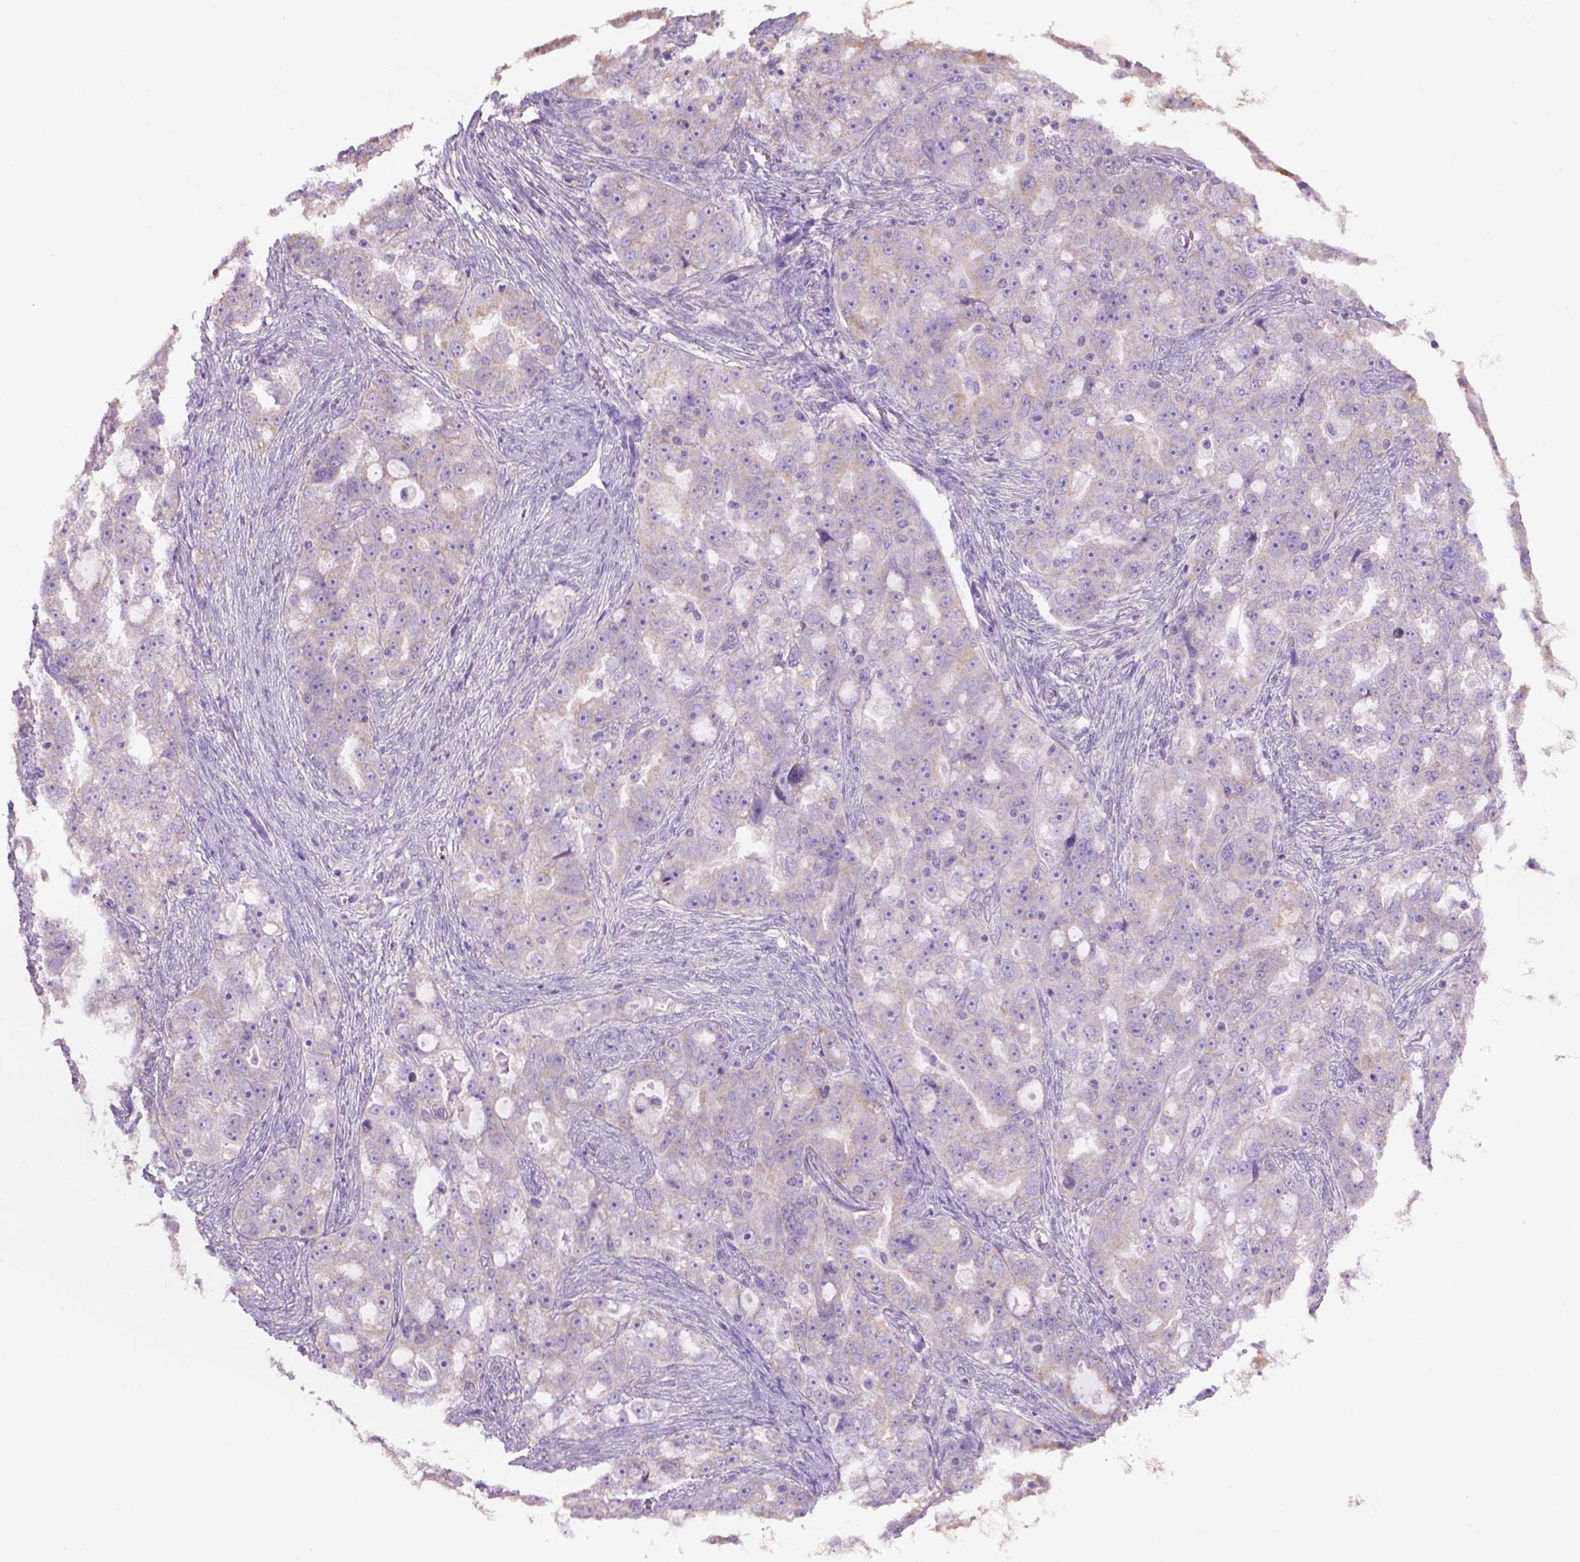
{"staining": {"intensity": "weak", "quantity": "25%-75%", "location": "cytoplasmic/membranous"}, "tissue": "ovarian cancer", "cell_type": "Tumor cells", "image_type": "cancer", "snomed": [{"axis": "morphology", "description": "Cystadenocarcinoma, serous, NOS"}, {"axis": "topography", "description": "Ovary"}], "caption": "Protein staining of serous cystadenocarcinoma (ovarian) tissue exhibits weak cytoplasmic/membranous staining in approximately 25%-75% of tumor cells. The protein of interest is shown in brown color, while the nuclei are stained blue.", "gene": "NAALAD2", "patient": {"sex": "female", "age": 51}}